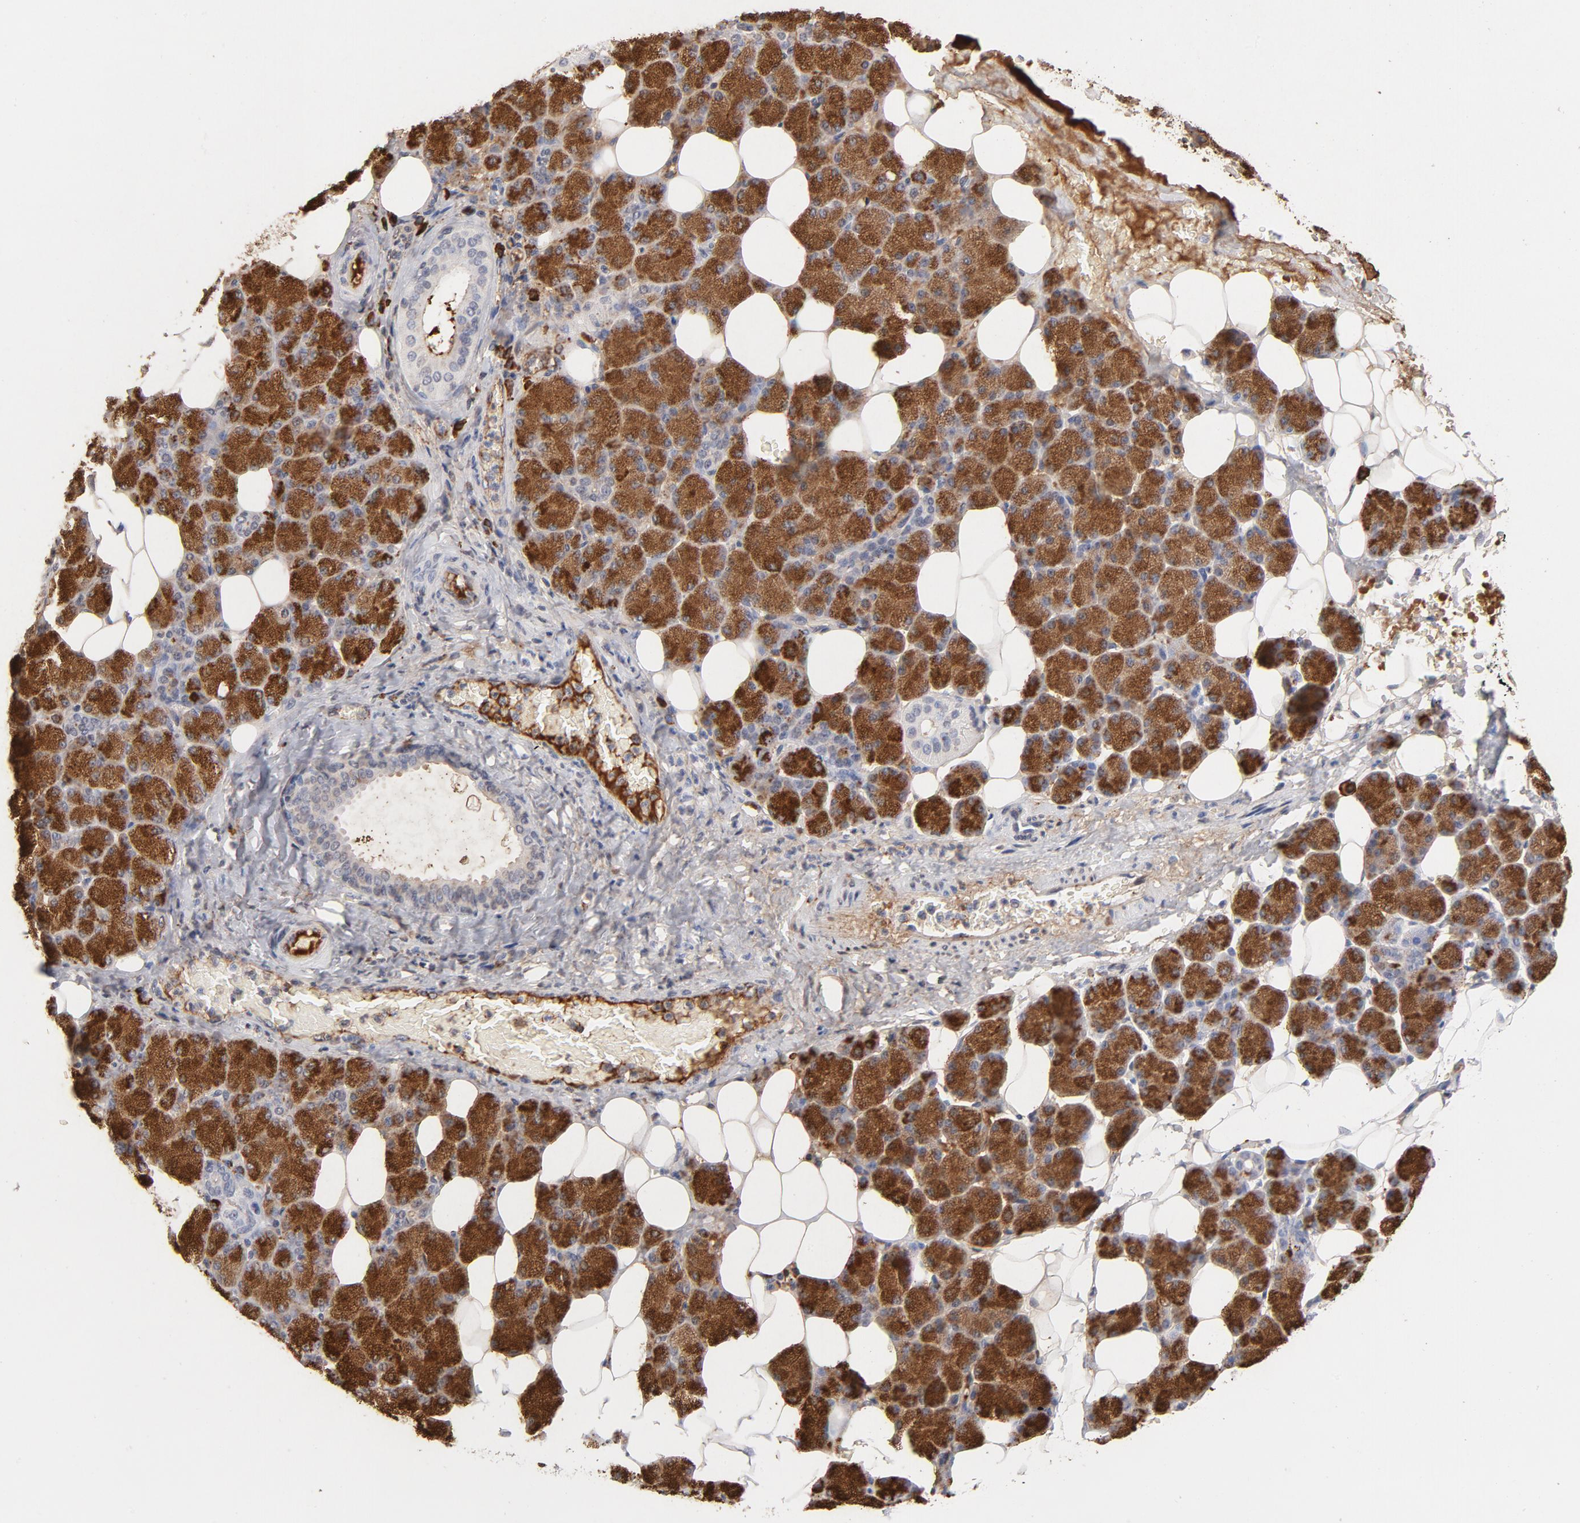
{"staining": {"intensity": "moderate", "quantity": "25%-75%", "location": "cytoplasmic/membranous"}, "tissue": "salivary gland", "cell_type": "Glandular cells", "image_type": "normal", "snomed": [{"axis": "morphology", "description": "Normal tissue, NOS"}, {"axis": "topography", "description": "Lymph node"}, {"axis": "topography", "description": "Salivary gland"}], "caption": "Approximately 25%-75% of glandular cells in unremarkable human salivary gland exhibit moderate cytoplasmic/membranous protein positivity as visualized by brown immunohistochemical staining.", "gene": "PLAT", "patient": {"sex": "male", "age": 8}}